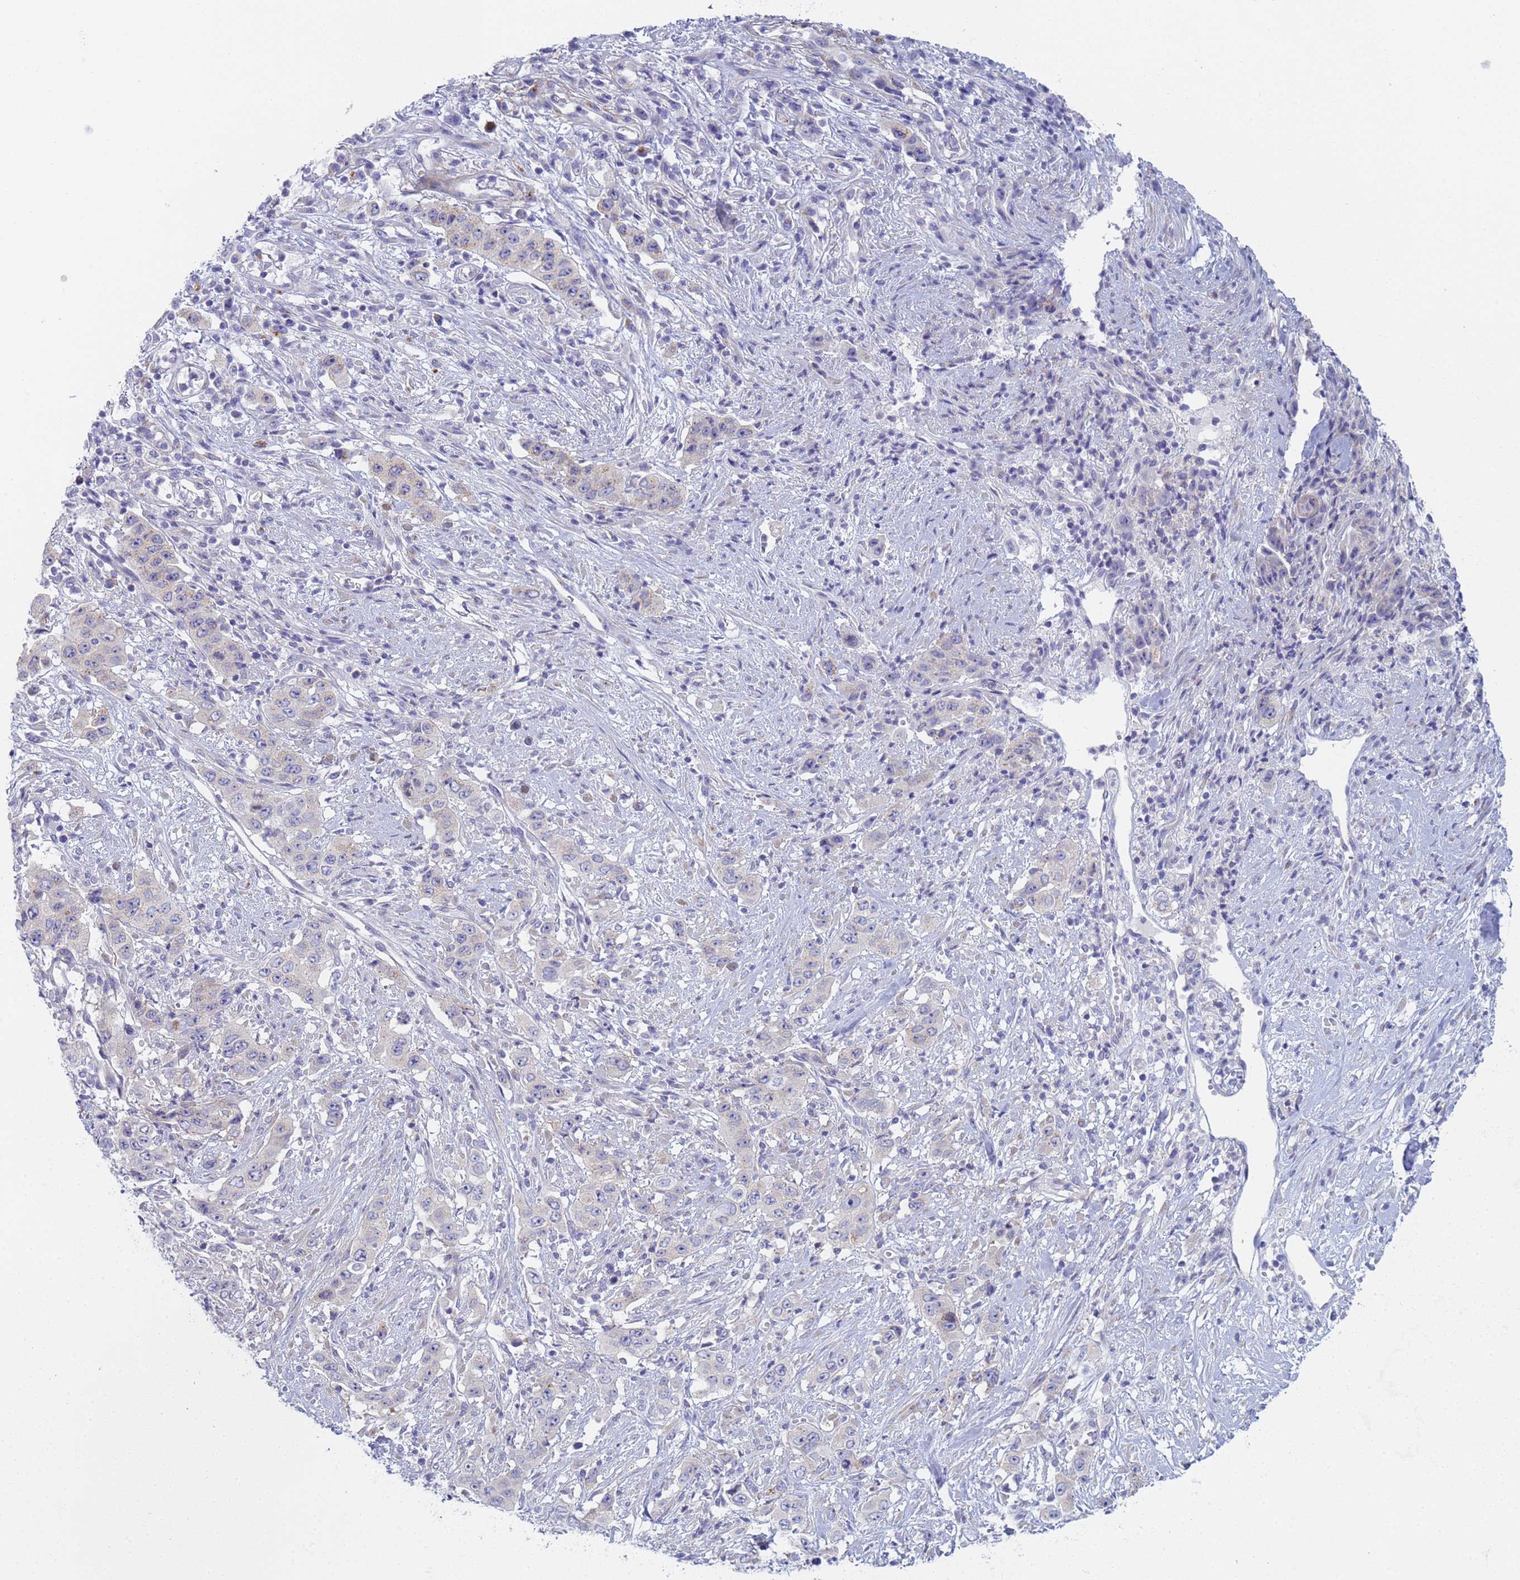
{"staining": {"intensity": "negative", "quantity": "none", "location": "none"}, "tissue": "stomach cancer", "cell_type": "Tumor cells", "image_type": "cancer", "snomed": [{"axis": "morphology", "description": "Adenocarcinoma, NOS"}, {"axis": "topography", "description": "Stomach, upper"}], "caption": "Immunohistochemical staining of stomach cancer displays no significant positivity in tumor cells.", "gene": "CR1", "patient": {"sex": "male", "age": 62}}